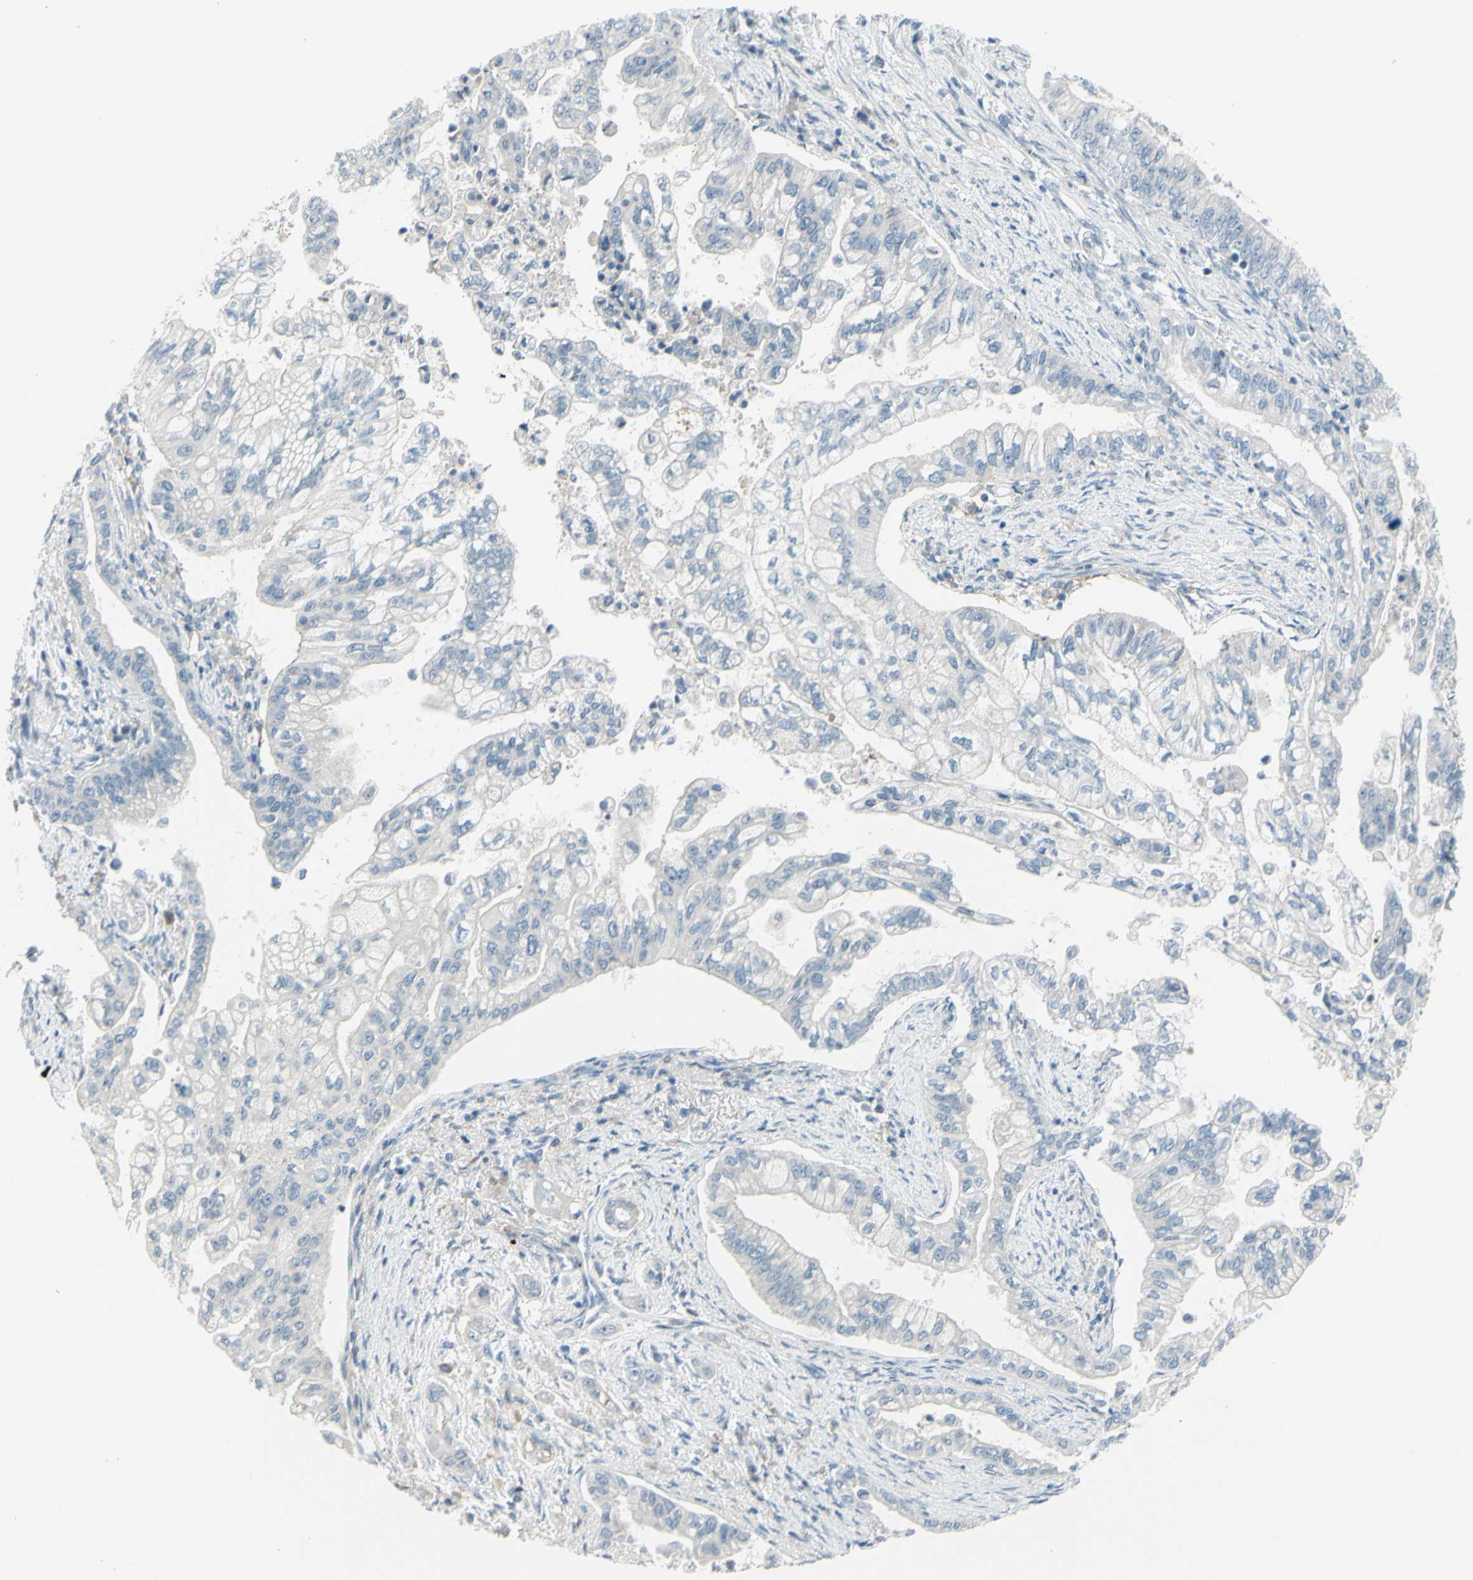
{"staining": {"intensity": "weak", "quantity": "<25%", "location": "cytoplasmic/membranous"}, "tissue": "pancreatic cancer", "cell_type": "Tumor cells", "image_type": "cancer", "snomed": [{"axis": "morphology", "description": "Normal tissue, NOS"}, {"axis": "topography", "description": "Pancreas"}], "caption": "The image displays no significant positivity in tumor cells of pancreatic cancer.", "gene": "GPR34", "patient": {"sex": "male", "age": 42}}